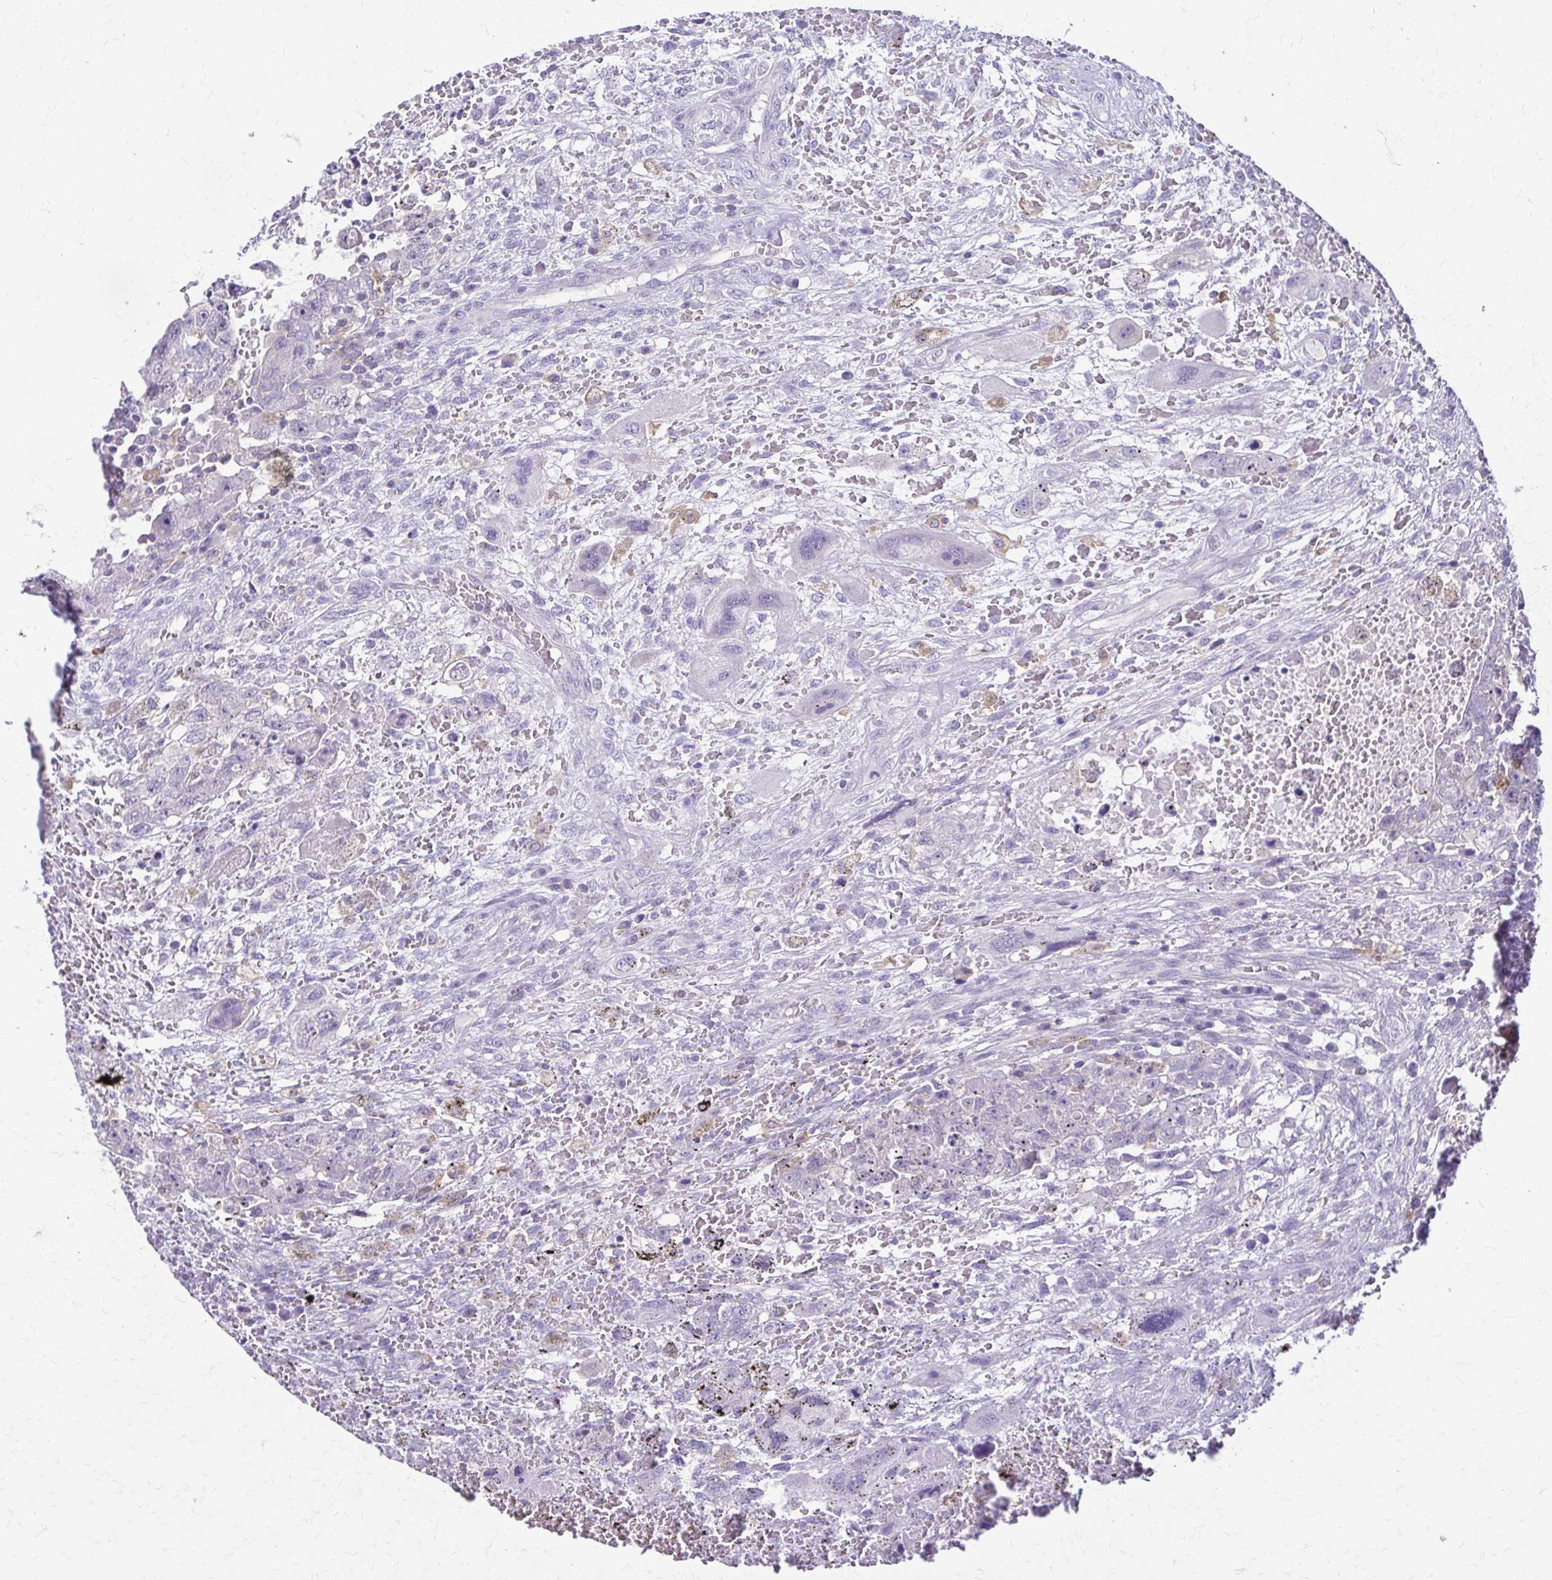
{"staining": {"intensity": "negative", "quantity": "none", "location": "none"}, "tissue": "testis cancer", "cell_type": "Tumor cells", "image_type": "cancer", "snomed": [{"axis": "morphology", "description": "Carcinoma, Embryonal, NOS"}, {"axis": "topography", "description": "Testis"}], "caption": "Immunohistochemical staining of human testis cancer shows no significant positivity in tumor cells.", "gene": "PIK3AP1", "patient": {"sex": "male", "age": 26}}